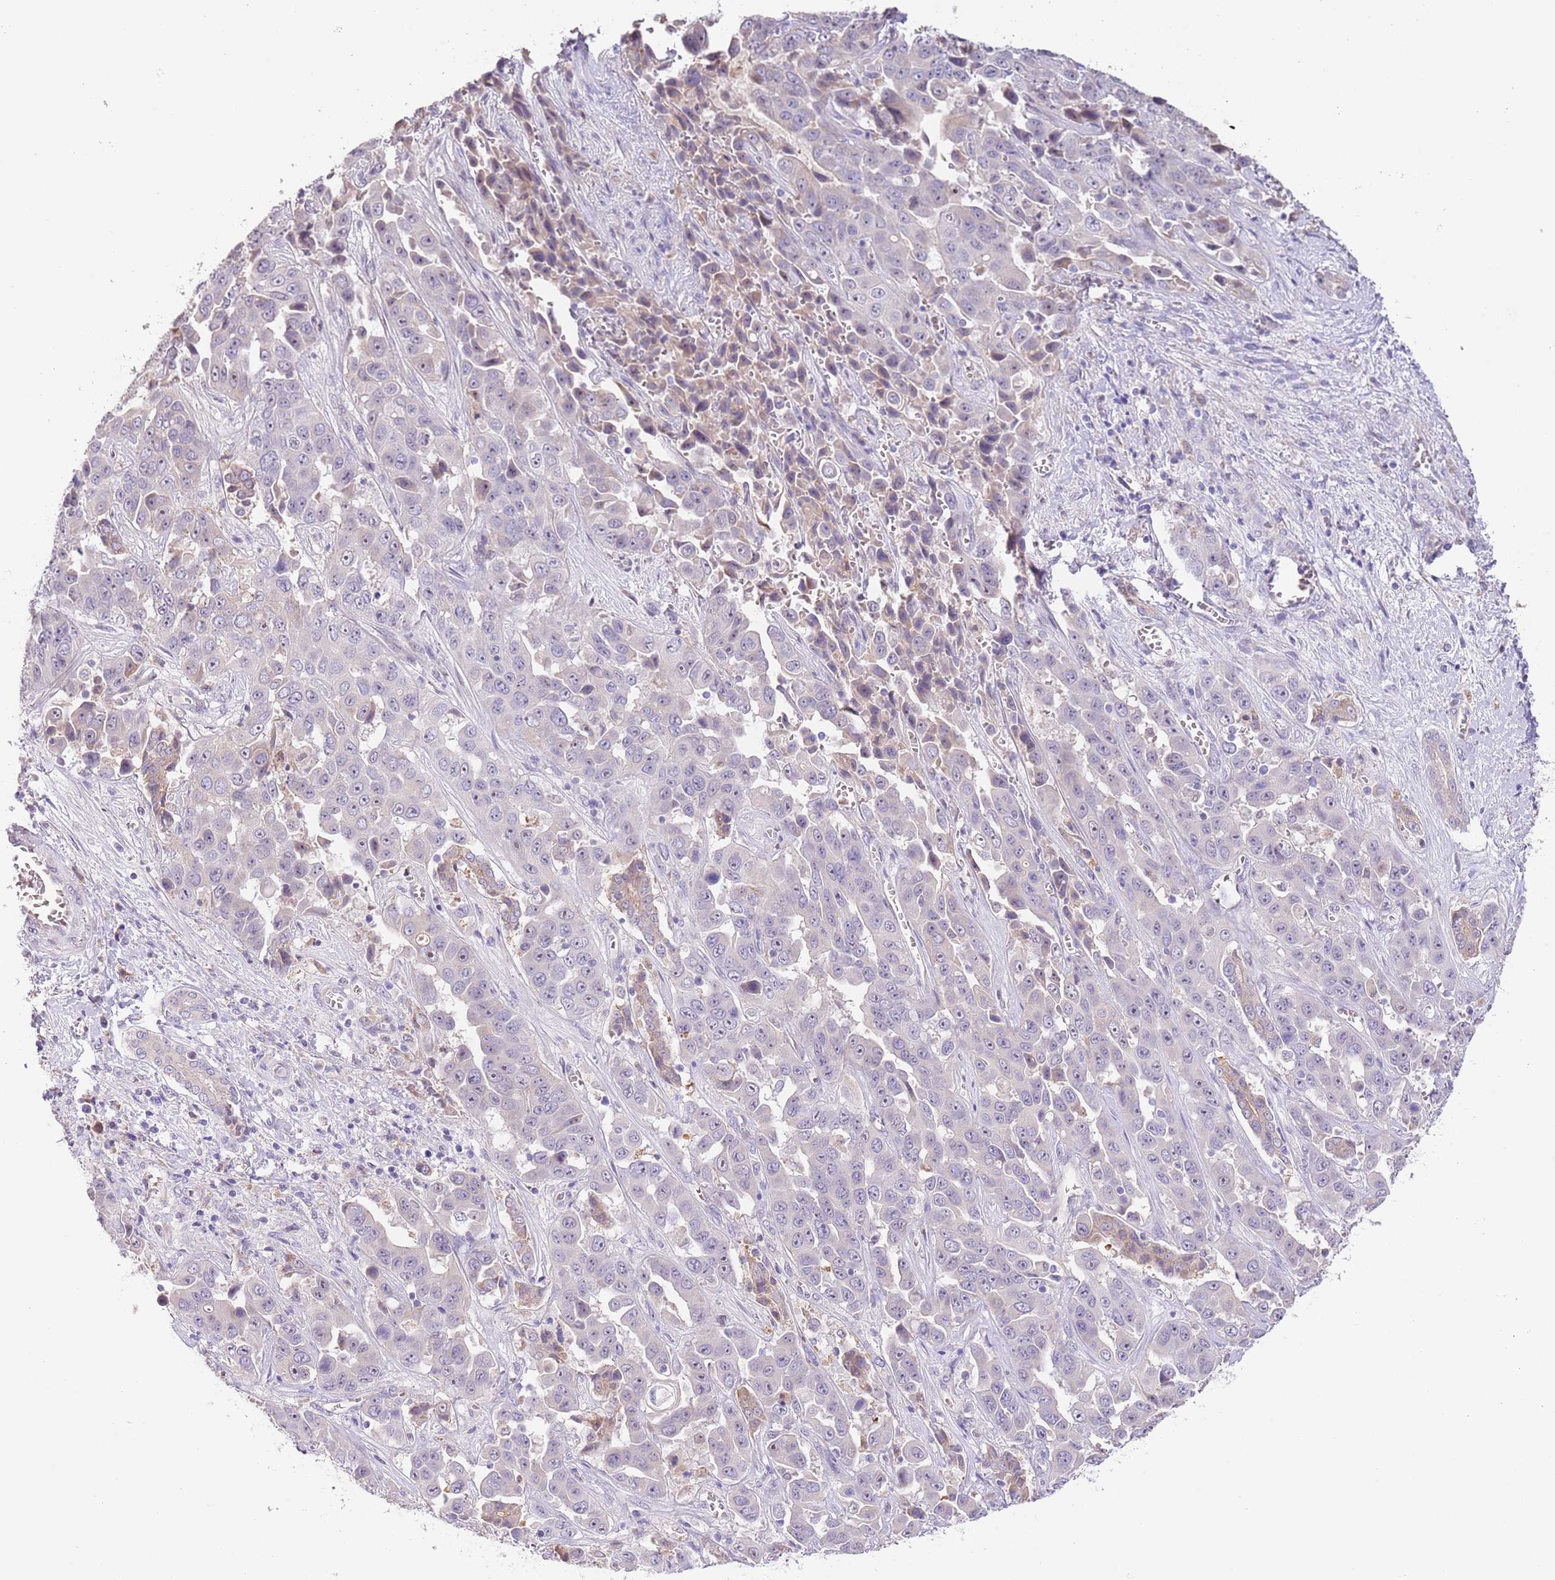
{"staining": {"intensity": "negative", "quantity": "none", "location": "none"}, "tissue": "liver cancer", "cell_type": "Tumor cells", "image_type": "cancer", "snomed": [{"axis": "morphology", "description": "Cholangiocarcinoma"}, {"axis": "topography", "description": "Liver"}], "caption": "This is an IHC image of liver cancer (cholangiocarcinoma). There is no expression in tumor cells.", "gene": "AP1S2", "patient": {"sex": "female", "age": 52}}